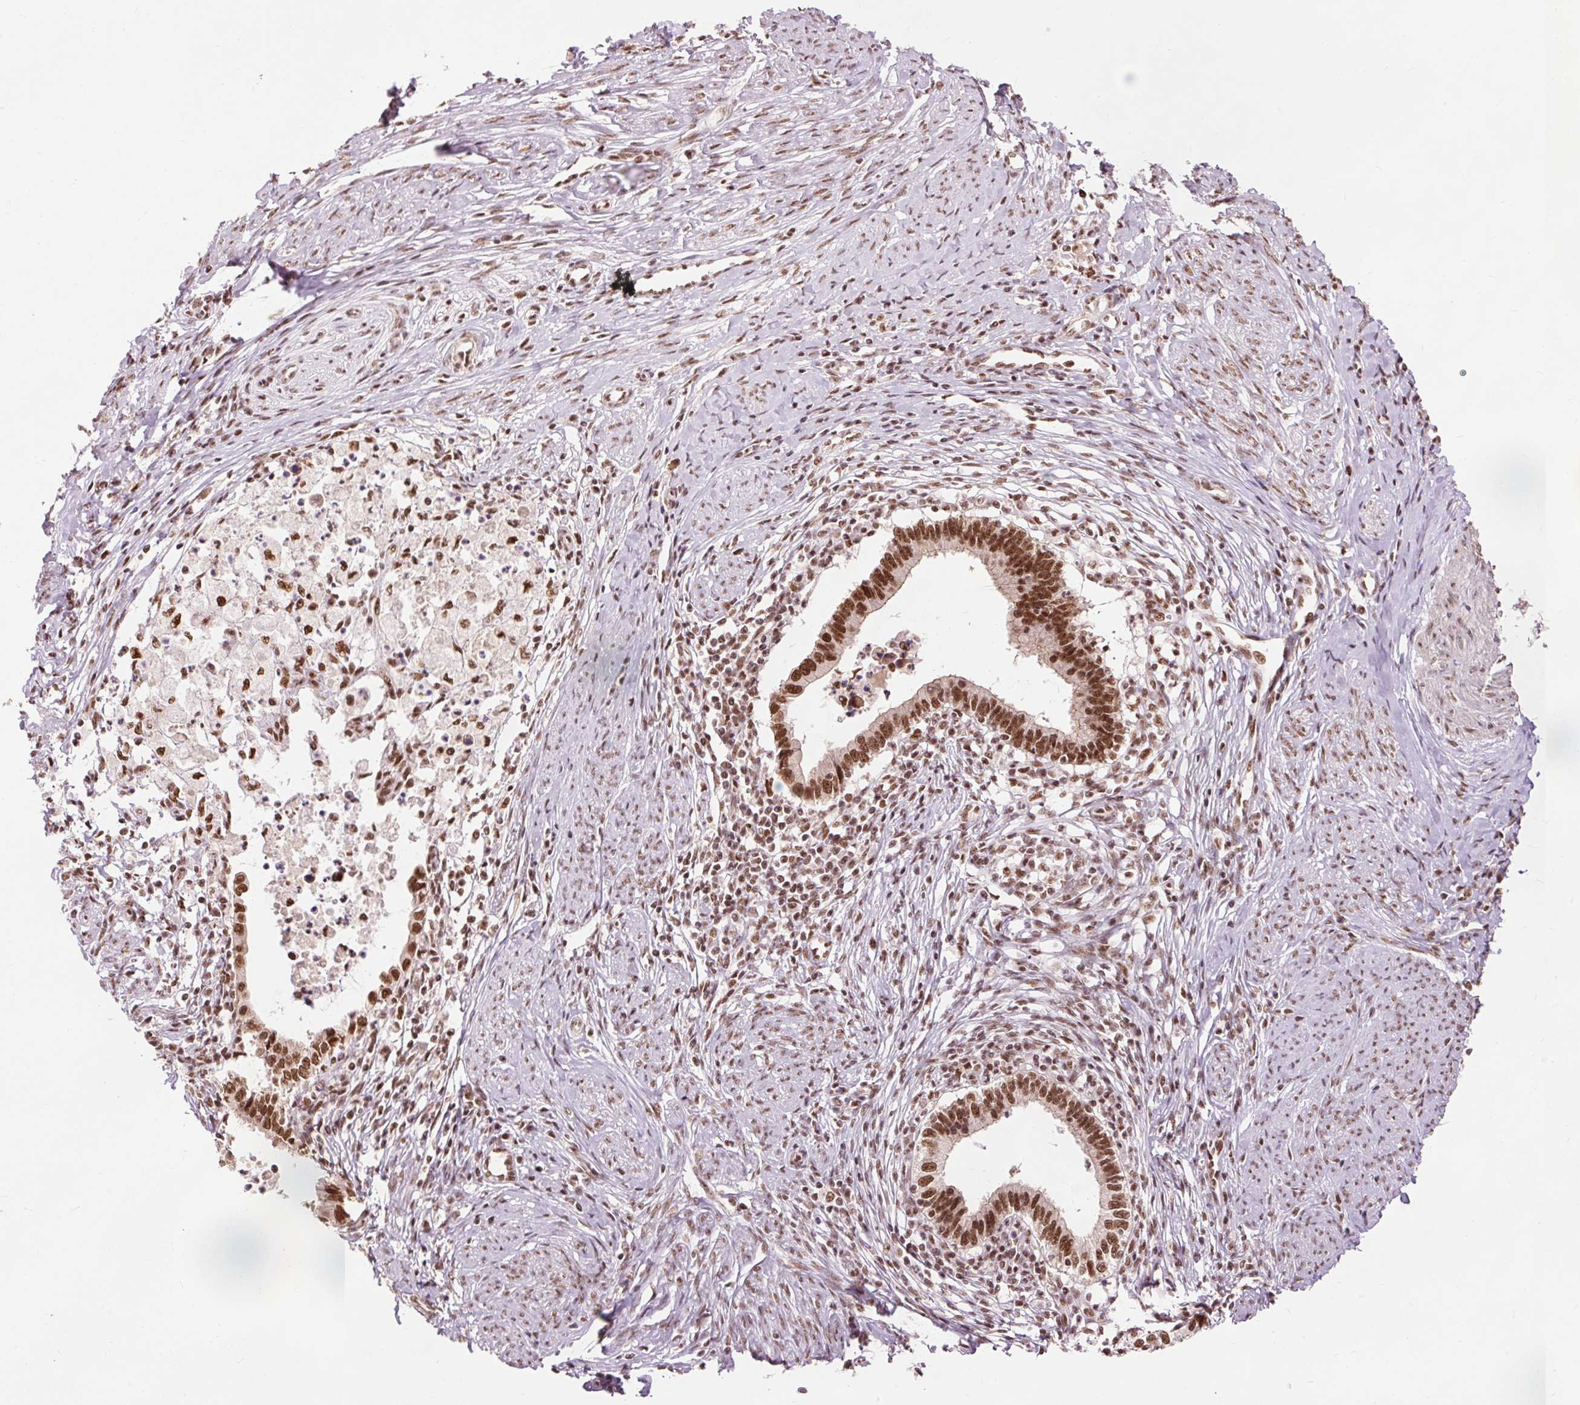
{"staining": {"intensity": "strong", "quantity": ">75%", "location": "nuclear"}, "tissue": "cervical cancer", "cell_type": "Tumor cells", "image_type": "cancer", "snomed": [{"axis": "morphology", "description": "Adenocarcinoma, NOS"}, {"axis": "topography", "description": "Cervix"}], "caption": "A histopathology image of human adenocarcinoma (cervical) stained for a protein shows strong nuclear brown staining in tumor cells.", "gene": "ZBTB44", "patient": {"sex": "female", "age": 36}}